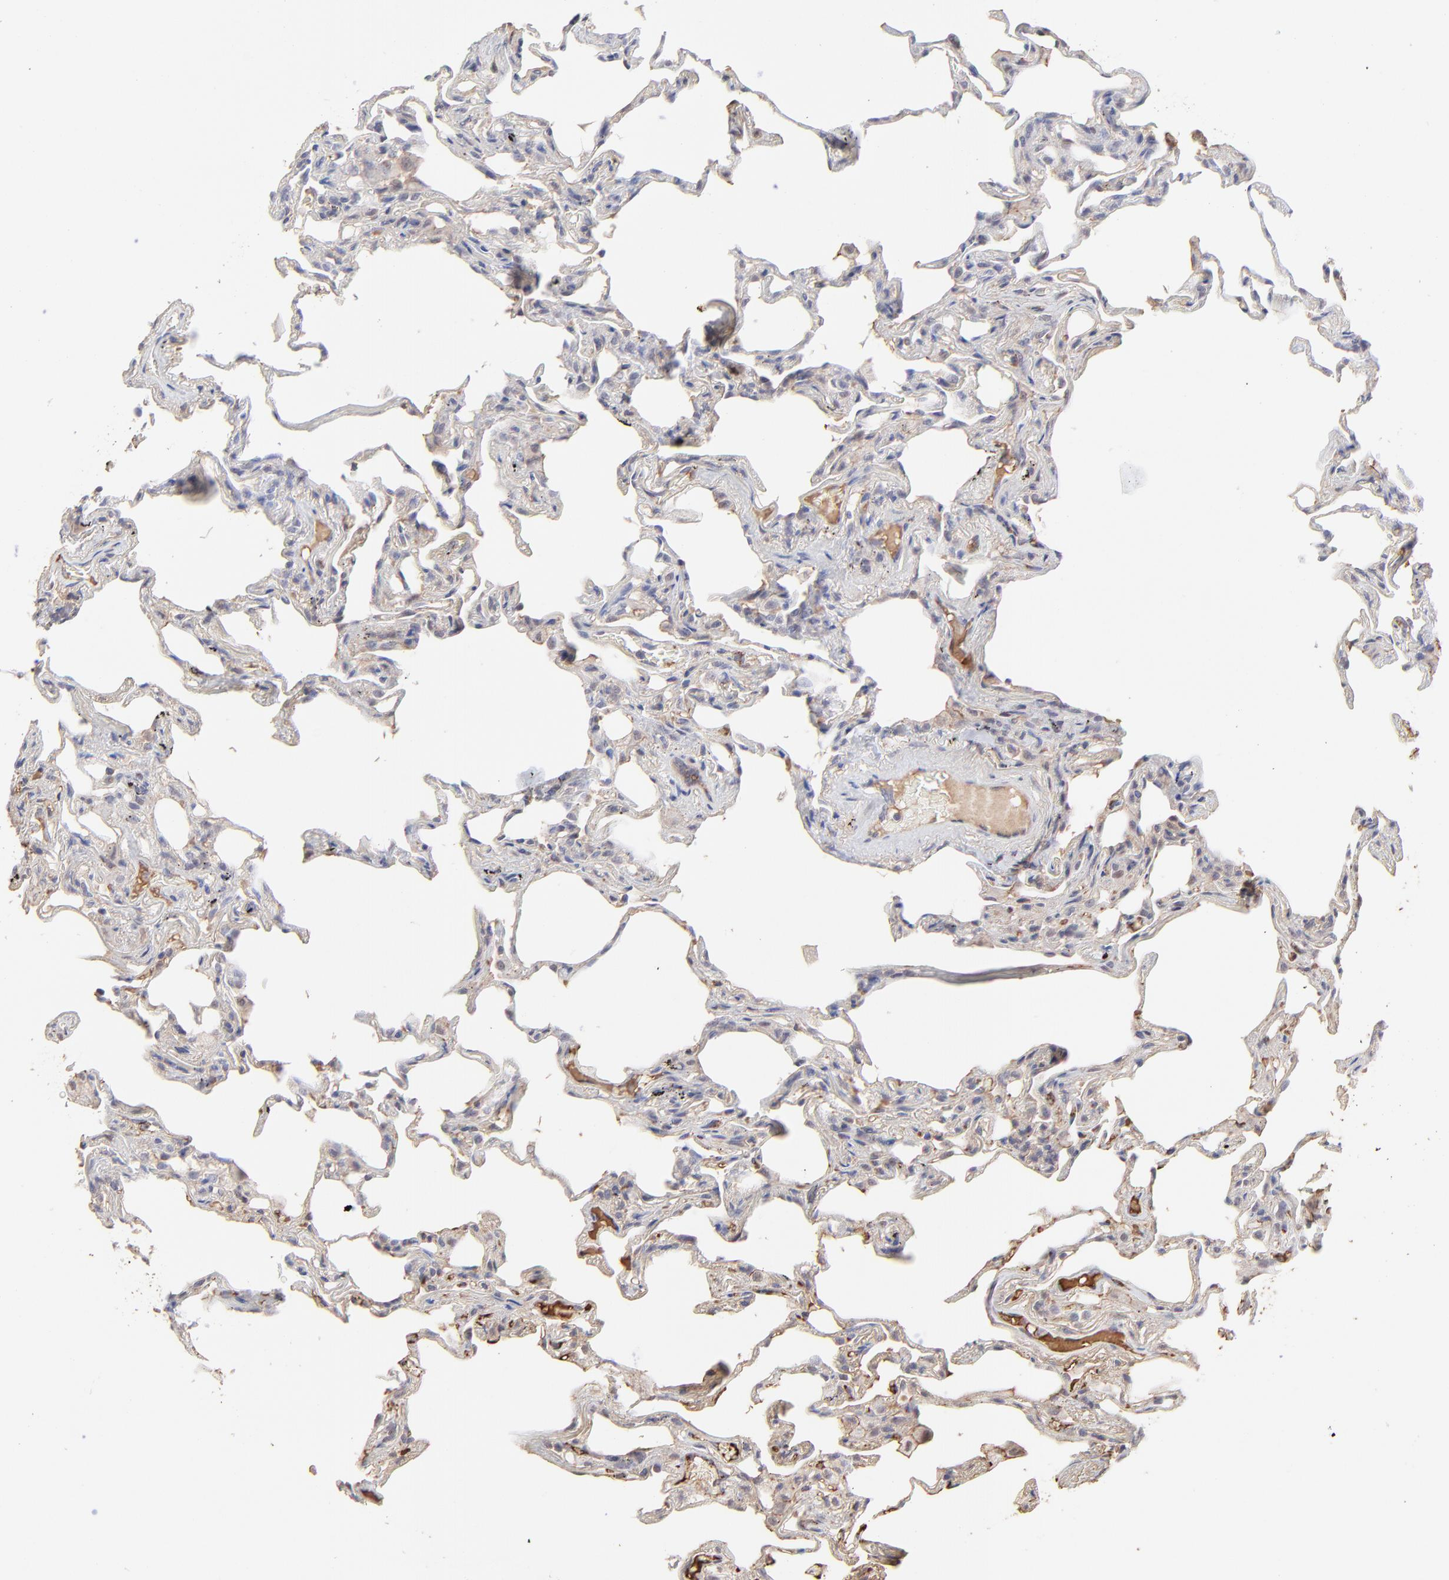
{"staining": {"intensity": "strong", "quantity": "25%-75%", "location": "cytoplasmic/membranous,nuclear"}, "tissue": "lung", "cell_type": "Alveolar cells", "image_type": "normal", "snomed": [{"axis": "morphology", "description": "Normal tissue, NOS"}, {"axis": "morphology", "description": "Inflammation, NOS"}, {"axis": "topography", "description": "Lung"}], "caption": "Protein analysis of normal lung displays strong cytoplasmic/membranous,nuclear positivity in approximately 25%-75% of alveolar cells. (DAB (3,3'-diaminobenzidine) IHC with brightfield microscopy, high magnification).", "gene": "PSMD14", "patient": {"sex": "male", "age": 69}}